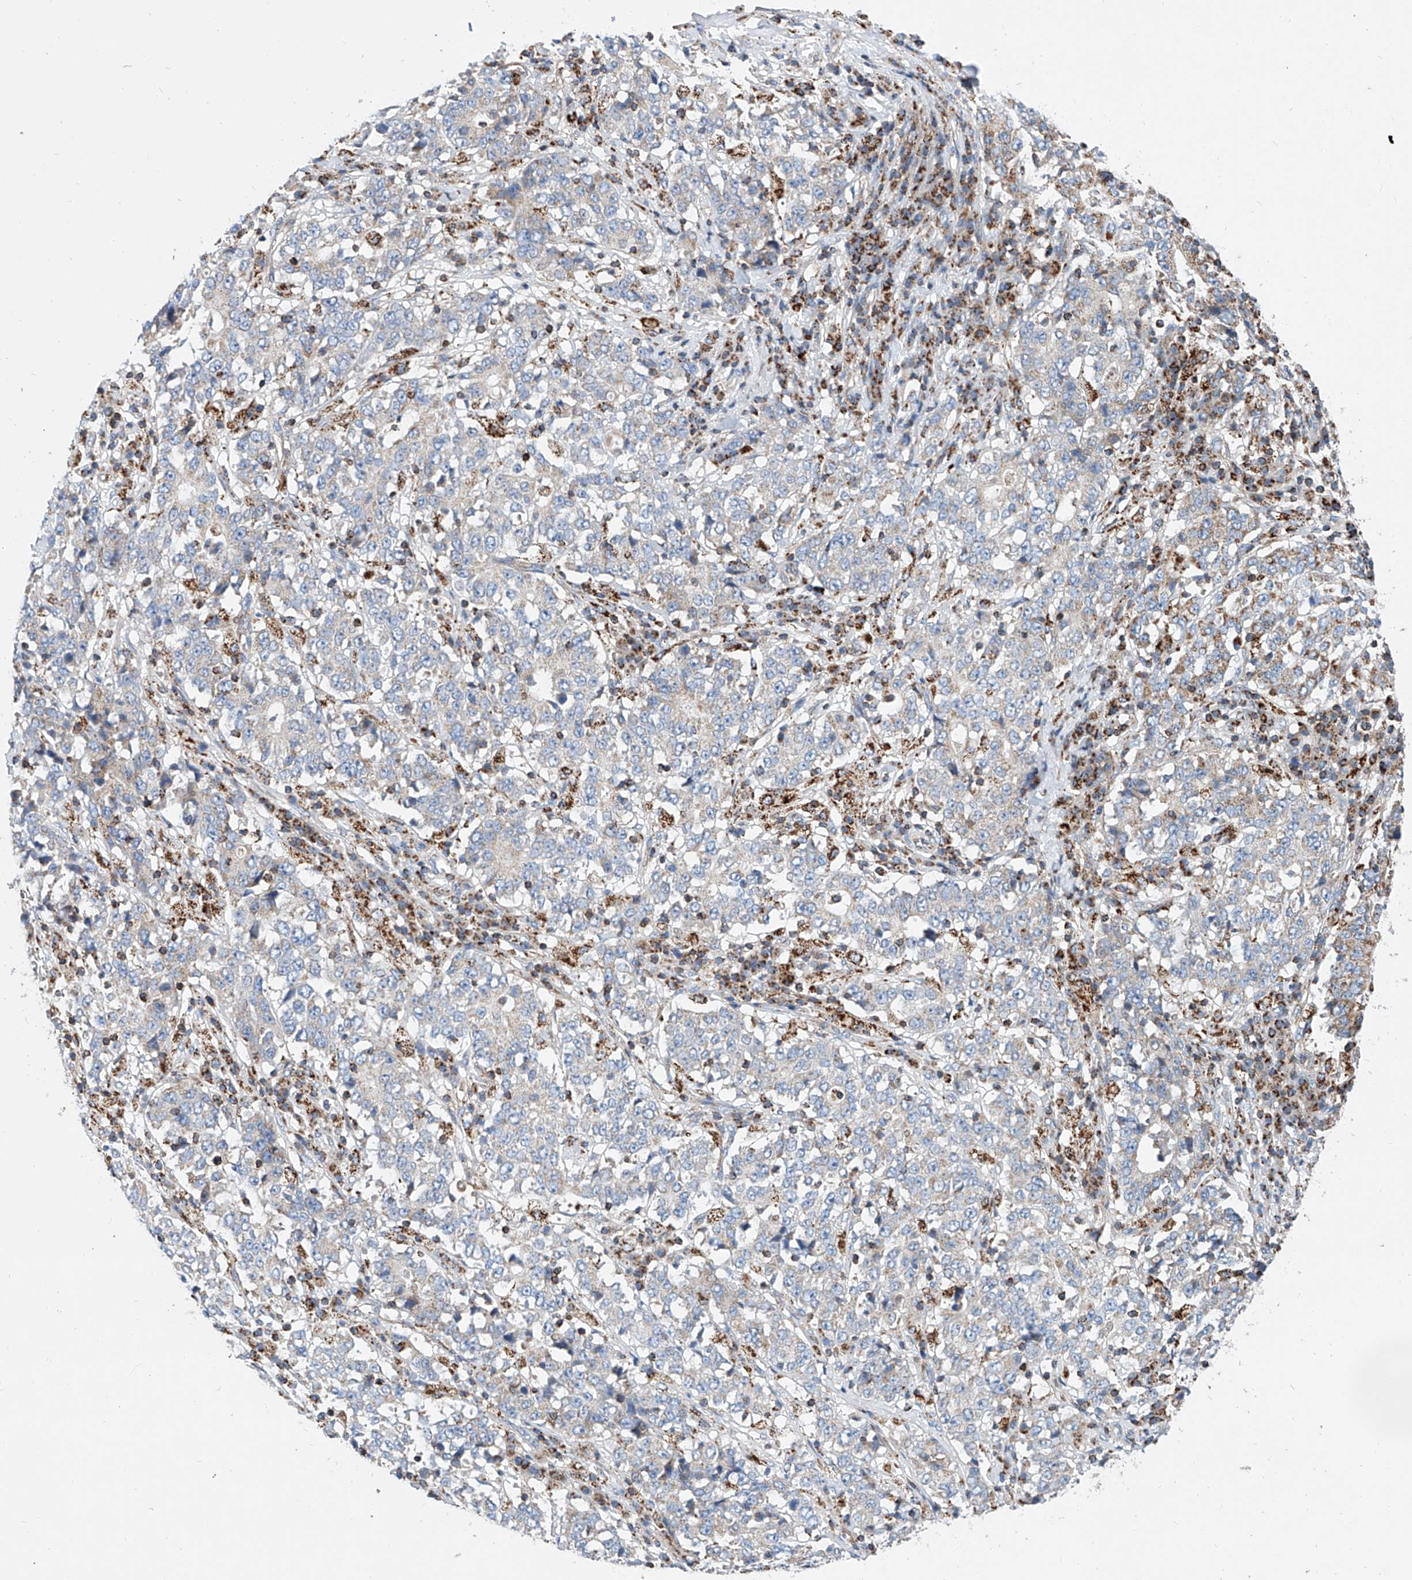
{"staining": {"intensity": "weak", "quantity": "<25%", "location": "cytoplasmic/membranous"}, "tissue": "stomach cancer", "cell_type": "Tumor cells", "image_type": "cancer", "snomed": [{"axis": "morphology", "description": "Adenocarcinoma, NOS"}, {"axis": "topography", "description": "Stomach"}], "caption": "High magnification brightfield microscopy of adenocarcinoma (stomach) stained with DAB (brown) and counterstained with hematoxylin (blue): tumor cells show no significant staining.", "gene": "CPNE5", "patient": {"sex": "male", "age": 59}}